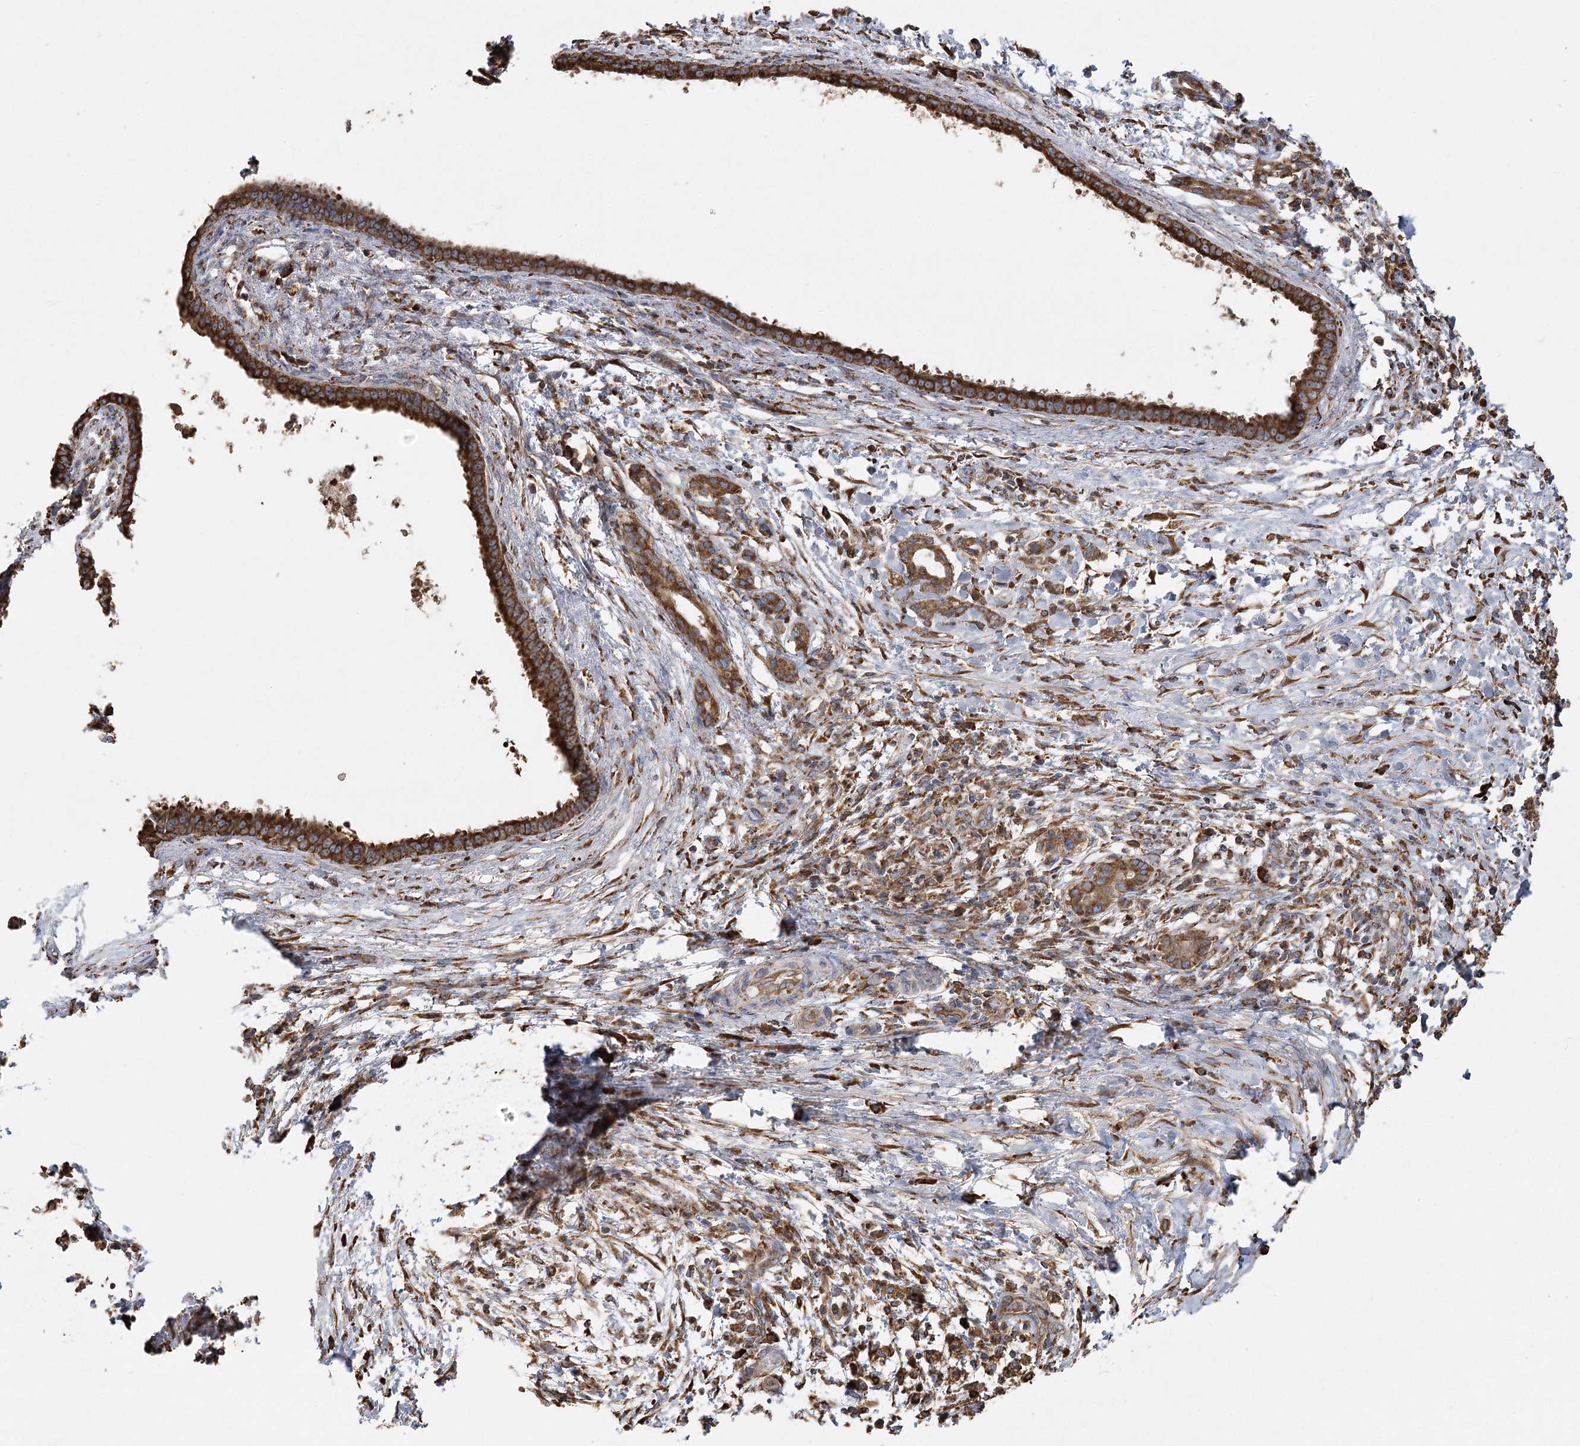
{"staining": {"intensity": "strong", "quantity": ">75%", "location": "cytoplasmic/membranous"}, "tissue": "pancreatic cancer", "cell_type": "Tumor cells", "image_type": "cancer", "snomed": [{"axis": "morphology", "description": "Adenocarcinoma, NOS"}, {"axis": "topography", "description": "Pancreas"}], "caption": "Human adenocarcinoma (pancreatic) stained for a protein (brown) shows strong cytoplasmic/membranous positive staining in approximately >75% of tumor cells.", "gene": "ACAP2", "patient": {"sex": "female", "age": 55}}